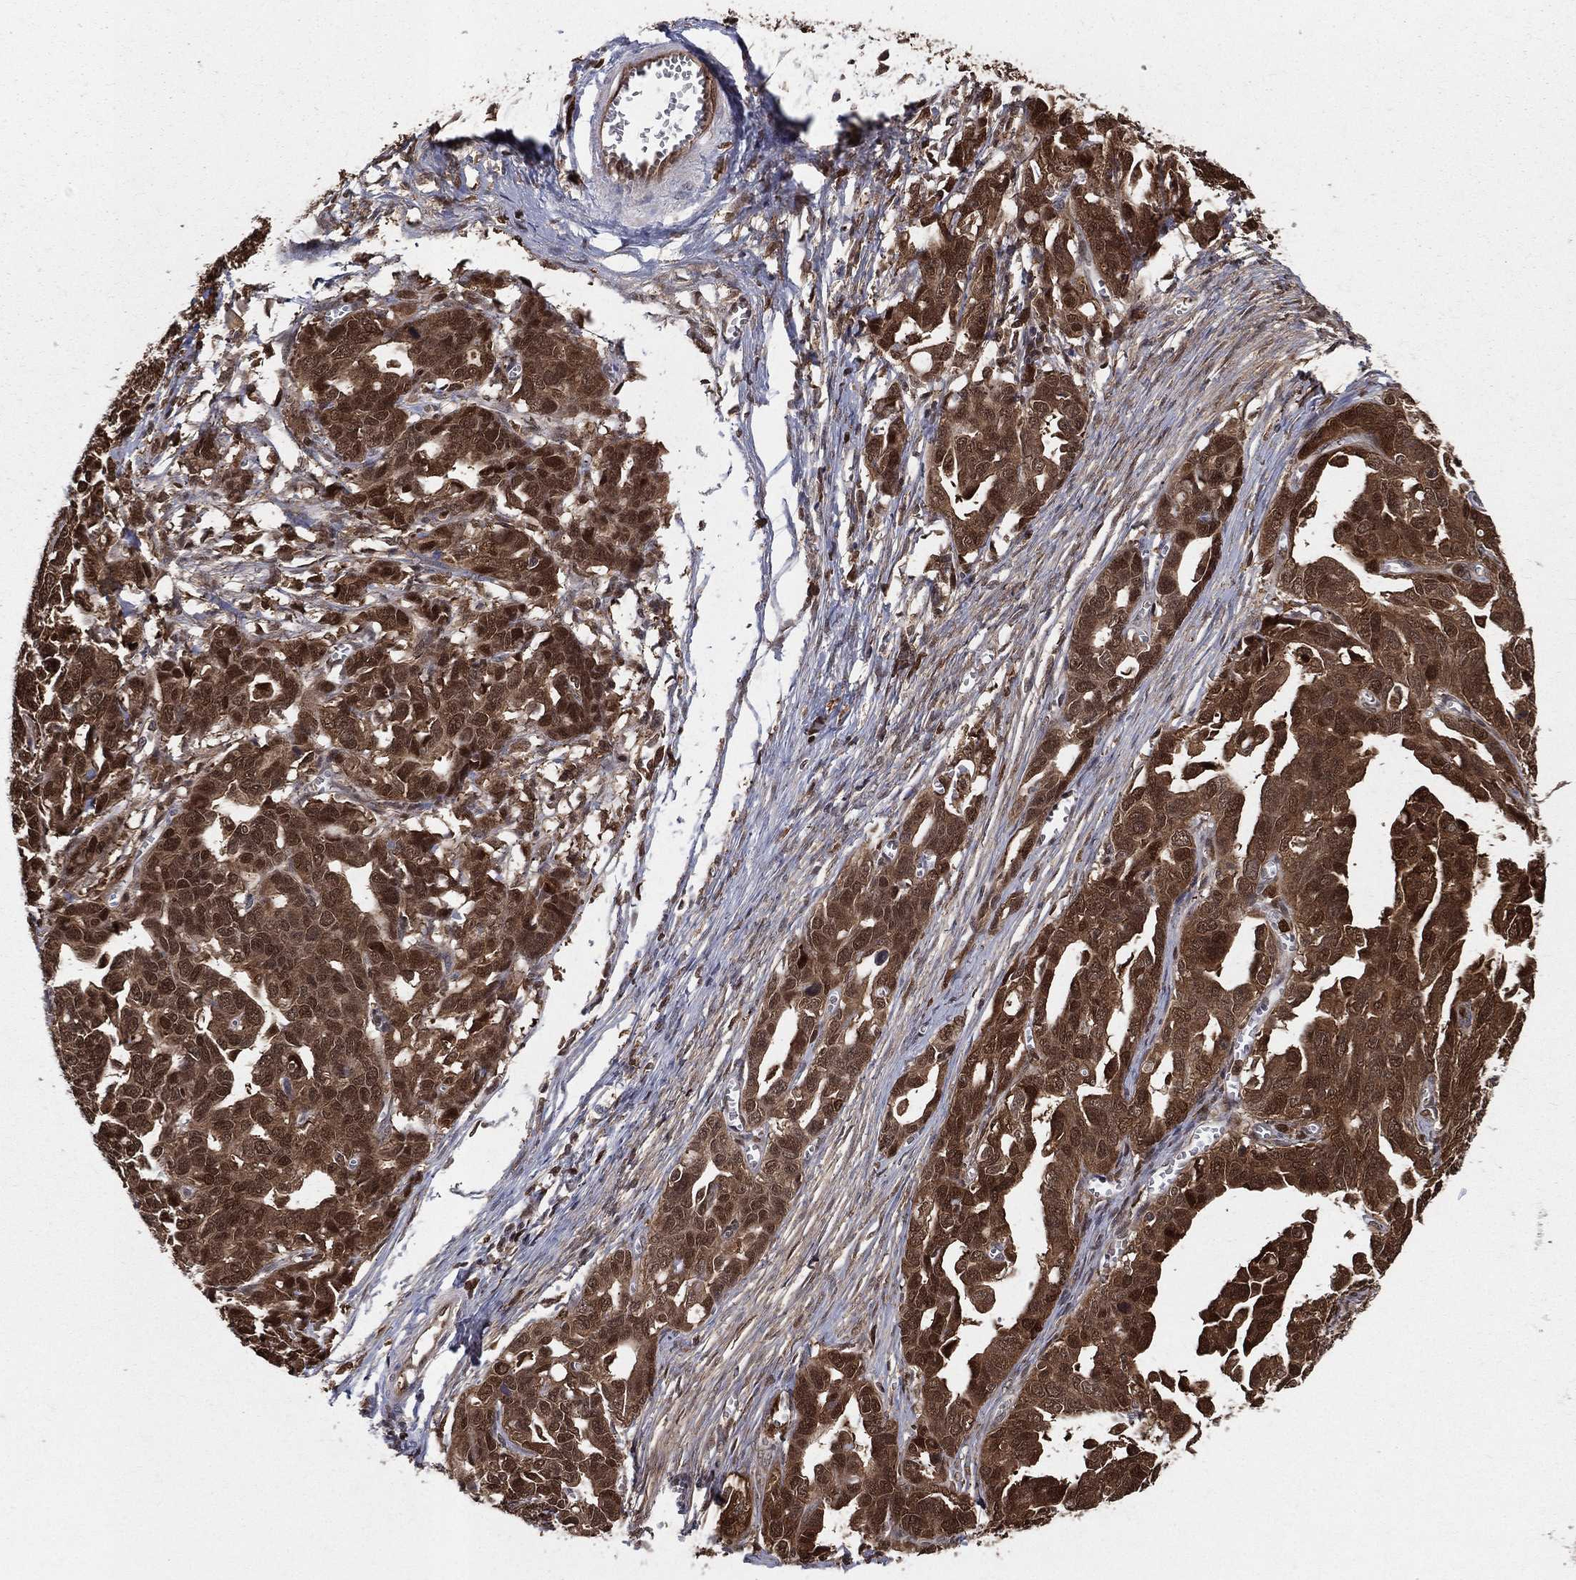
{"staining": {"intensity": "moderate", "quantity": ">75%", "location": "cytoplasmic/membranous,nuclear"}, "tissue": "ovarian cancer", "cell_type": "Tumor cells", "image_type": "cancer", "snomed": [{"axis": "morphology", "description": "Cystadenocarcinoma, serous, NOS"}, {"axis": "topography", "description": "Ovary"}], "caption": "Human ovarian cancer (serous cystadenocarcinoma) stained with a brown dye exhibits moderate cytoplasmic/membranous and nuclear positive expression in approximately >75% of tumor cells.", "gene": "ENO1", "patient": {"sex": "female", "age": 69}}